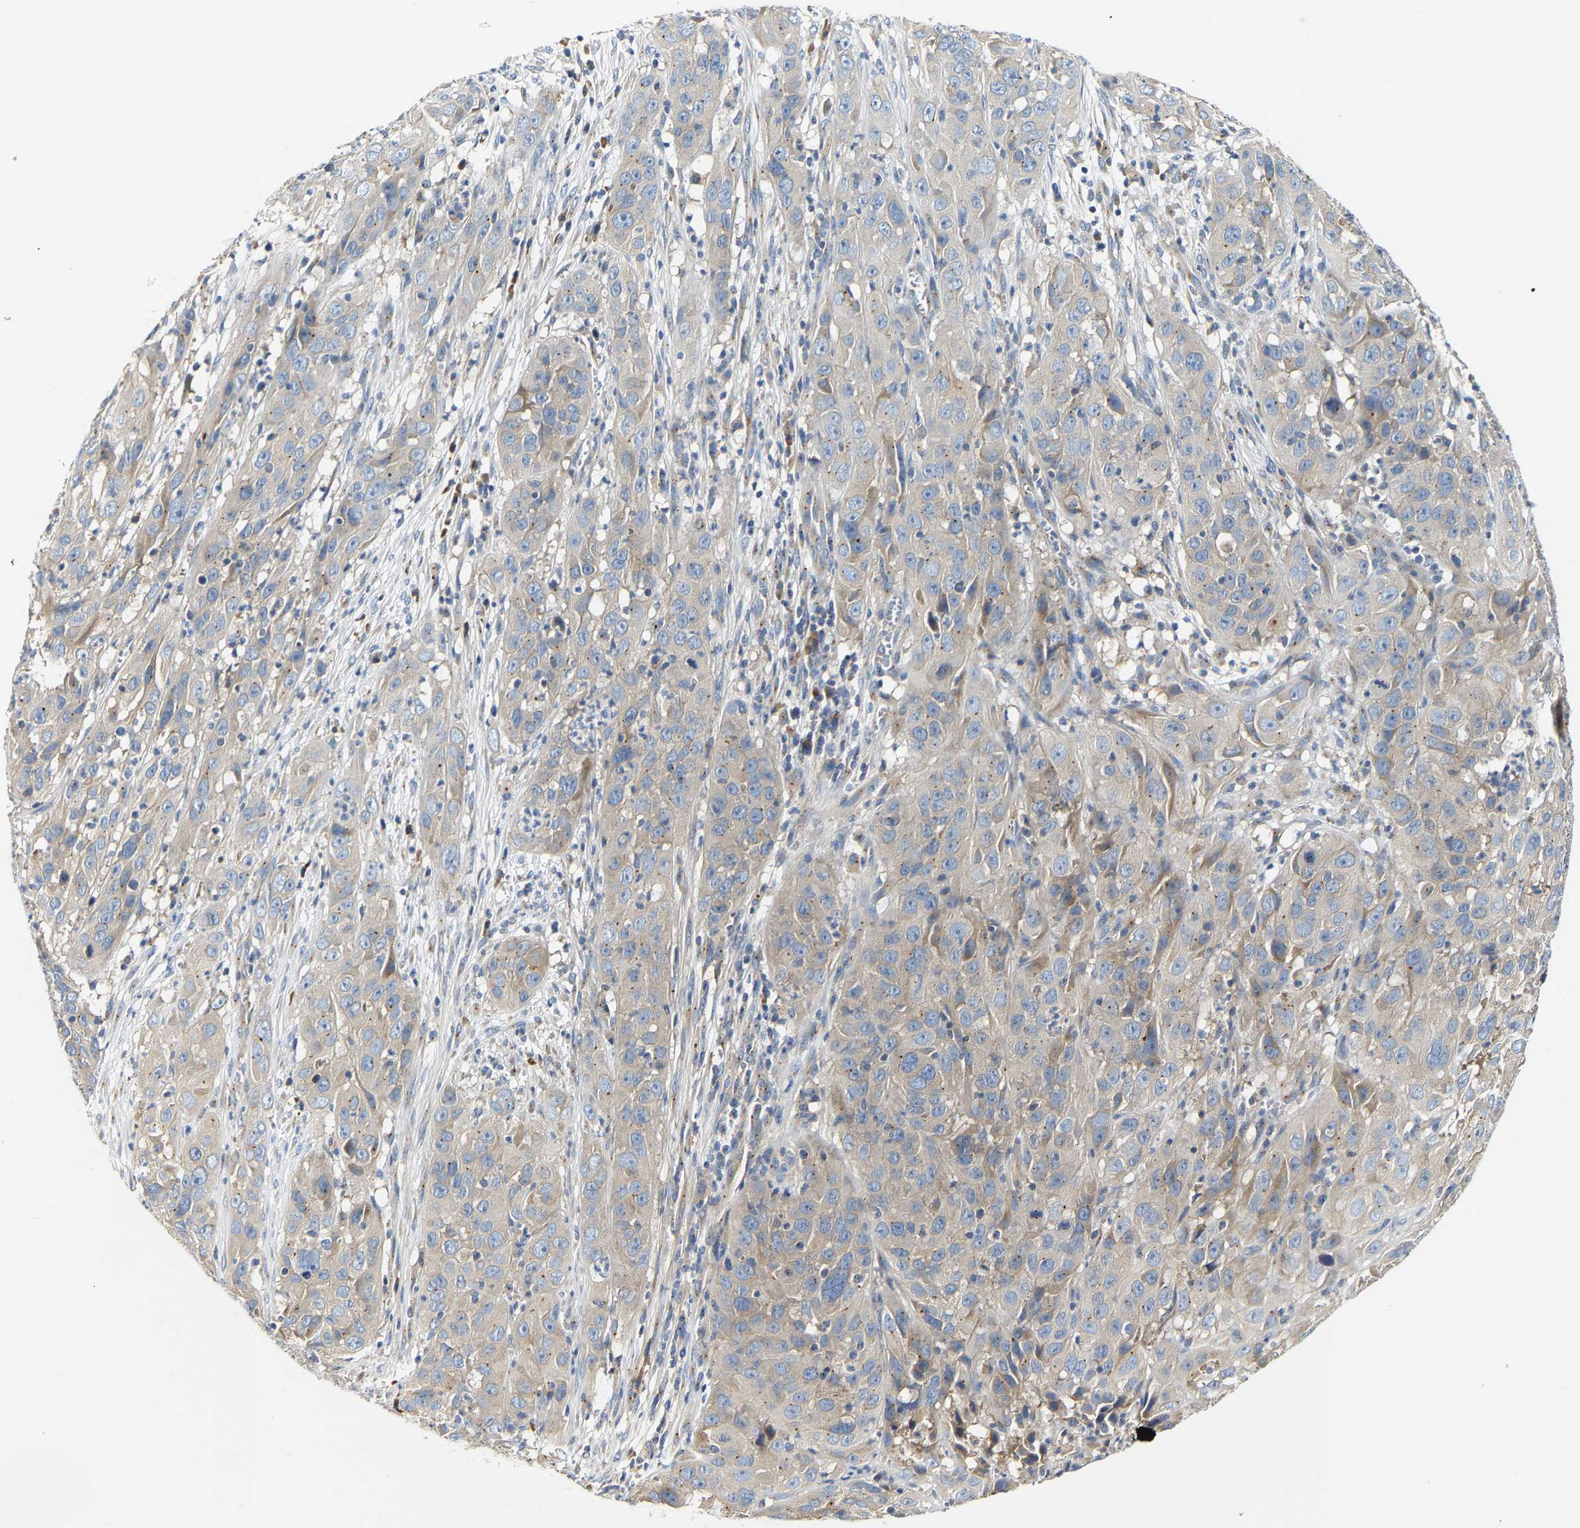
{"staining": {"intensity": "weak", "quantity": "<25%", "location": "cytoplasmic/membranous"}, "tissue": "cervical cancer", "cell_type": "Tumor cells", "image_type": "cancer", "snomed": [{"axis": "morphology", "description": "Squamous cell carcinoma, NOS"}, {"axis": "topography", "description": "Cervix"}], "caption": "Immunohistochemistry (IHC) histopathology image of cervical cancer (squamous cell carcinoma) stained for a protein (brown), which displays no expression in tumor cells.", "gene": "PCNT", "patient": {"sex": "female", "age": 32}}